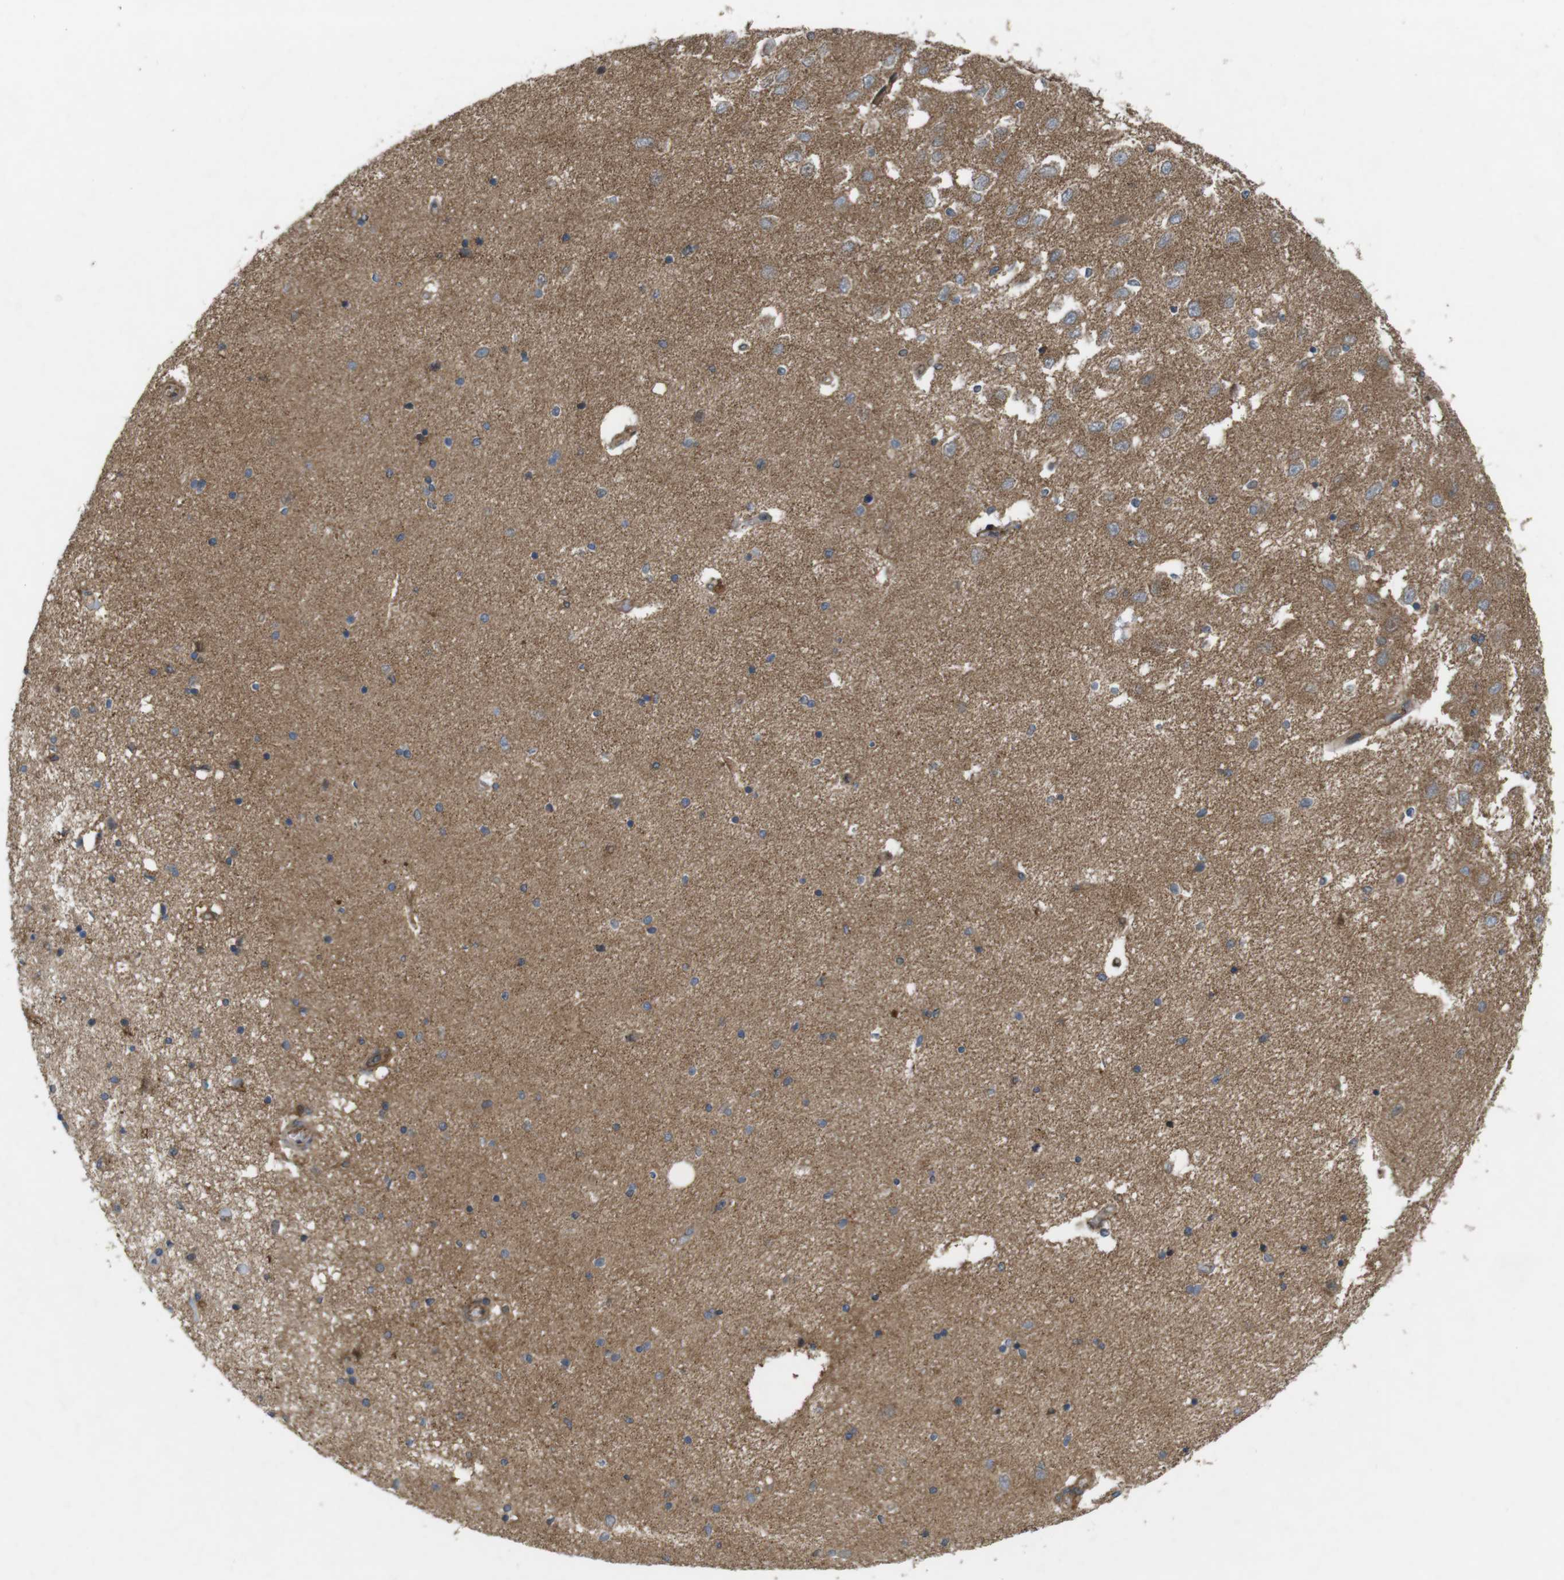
{"staining": {"intensity": "moderate", "quantity": "<25%", "location": "cytoplasmic/membranous,nuclear"}, "tissue": "hippocampus", "cell_type": "Glial cells", "image_type": "normal", "snomed": [{"axis": "morphology", "description": "Normal tissue, NOS"}, {"axis": "topography", "description": "Hippocampus"}], "caption": "Immunohistochemistry of normal human hippocampus exhibits low levels of moderate cytoplasmic/membranous,nuclear staining in about <25% of glial cells.", "gene": "DDAH2", "patient": {"sex": "female", "age": 54}}